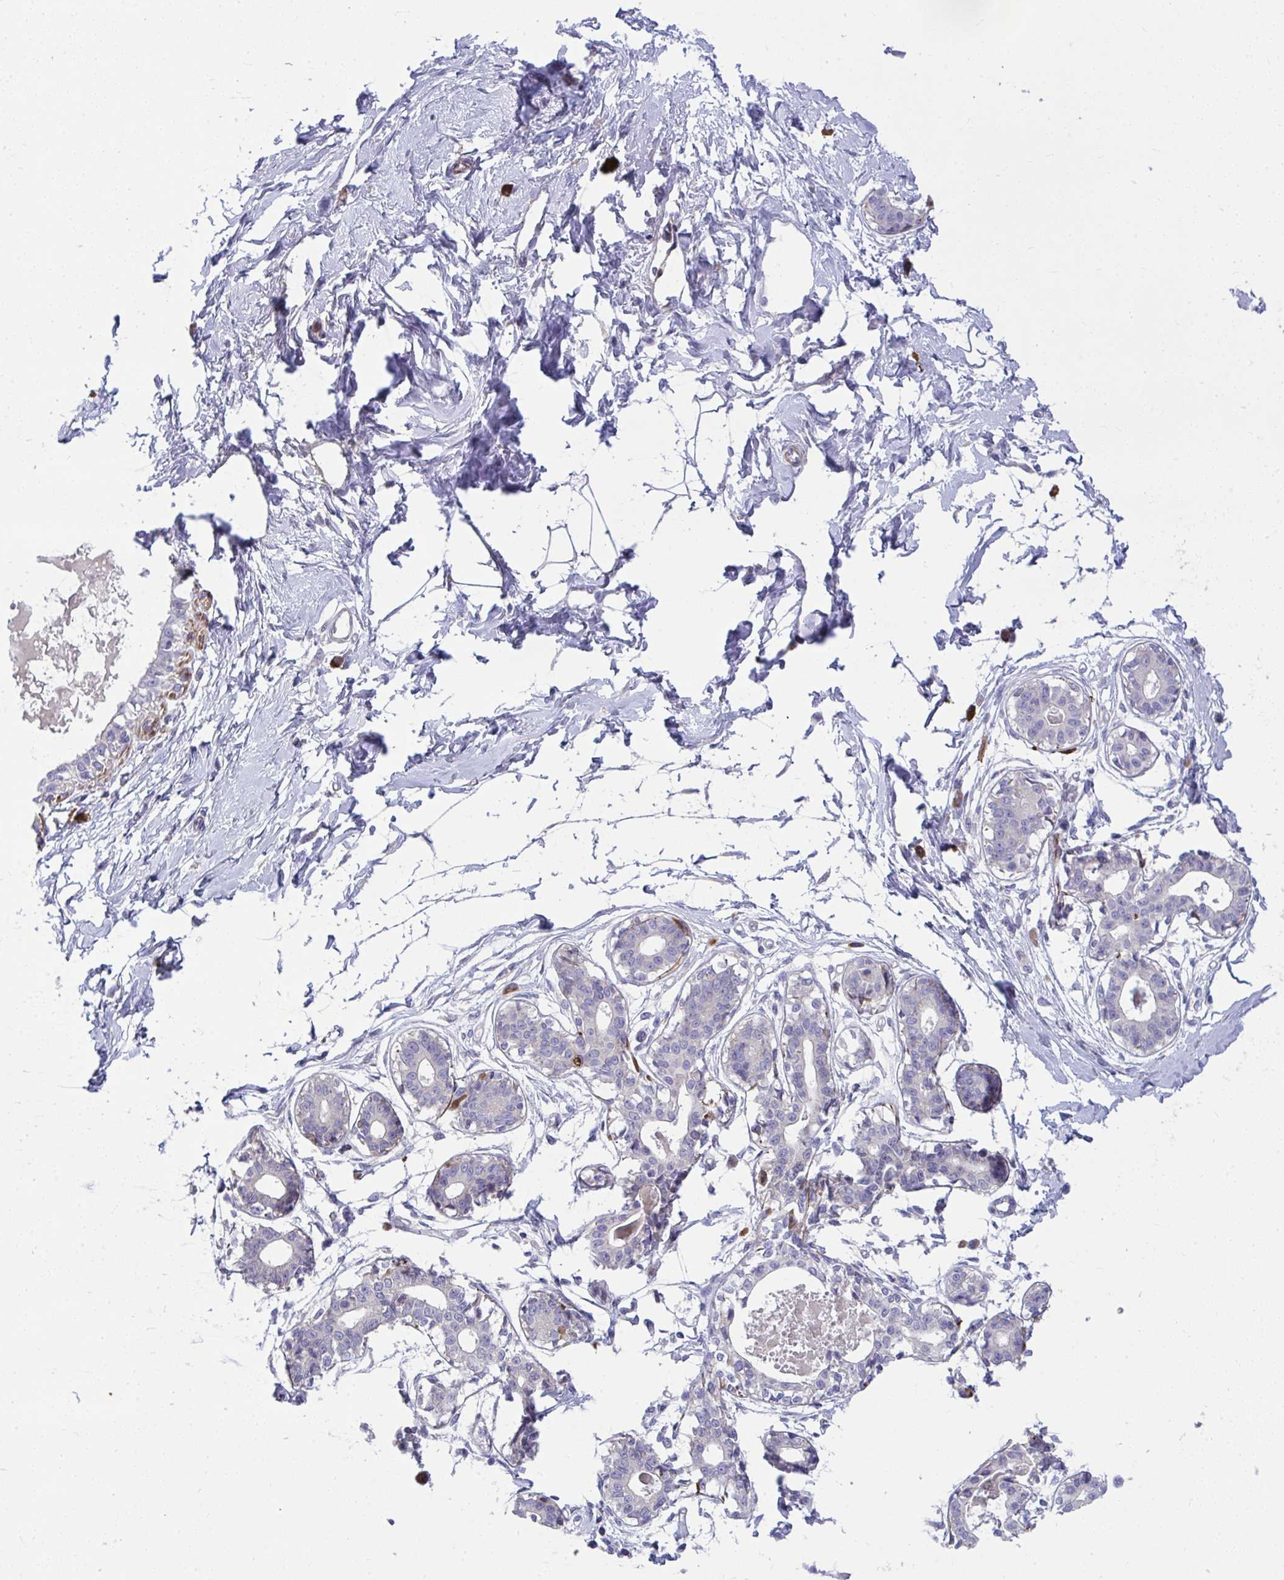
{"staining": {"intensity": "negative", "quantity": "none", "location": "none"}, "tissue": "breast", "cell_type": "Adipocytes", "image_type": "normal", "snomed": [{"axis": "morphology", "description": "Normal tissue, NOS"}, {"axis": "topography", "description": "Breast"}], "caption": "Unremarkable breast was stained to show a protein in brown. There is no significant expression in adipocytes. (Immunohistochemistry (ihc), brightfield microscopy, high magnification).", "gene": "PIGZ", "patient": {"sex": "female", "age": 45}}